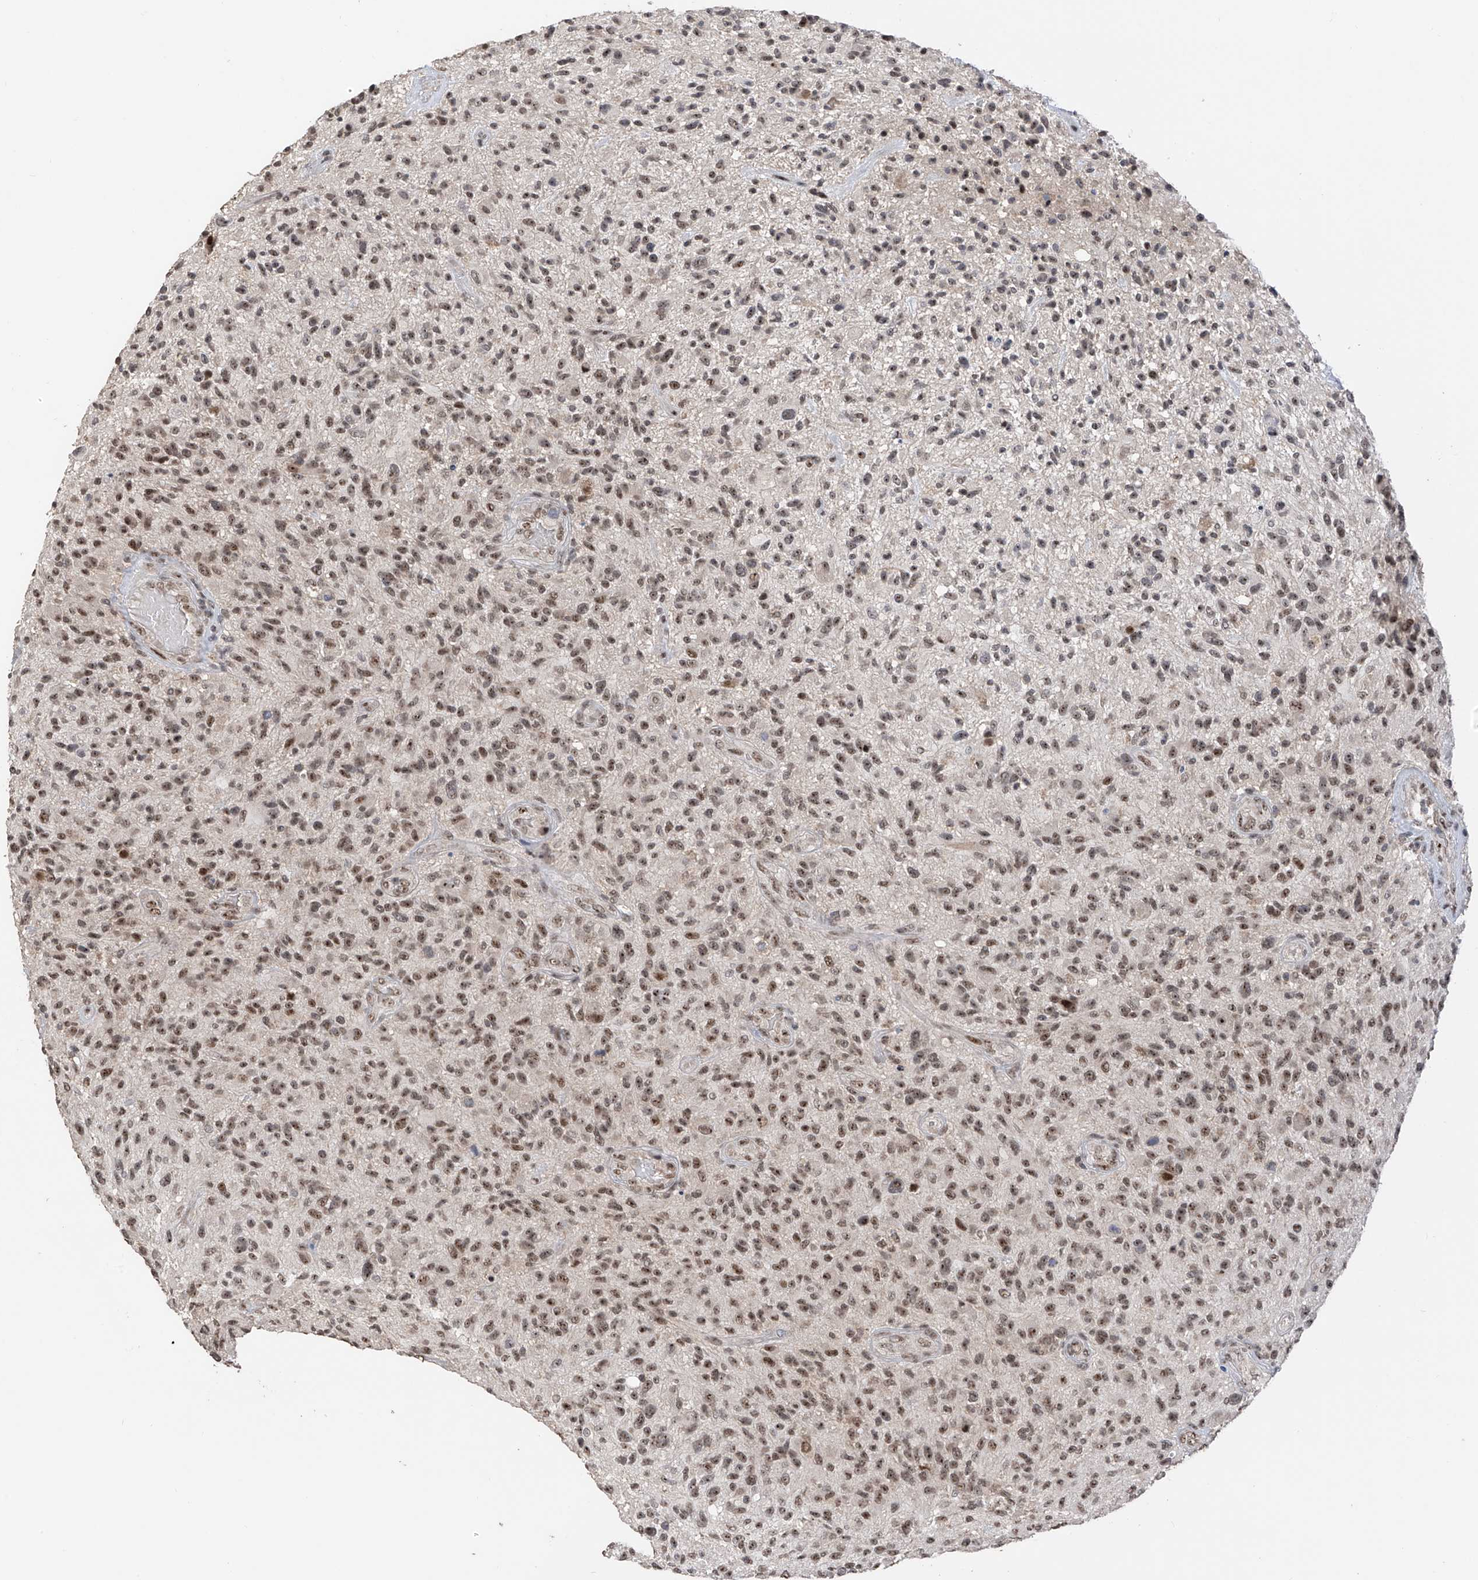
{"staining": {"intensity": "weak", "quantity": ">75%", "location": "nuclear"}, "tissue": "glioma", "cell_type": "Tumor cells", "image_type": "cancer", "snomed": [{"axis": "morphology", "description": "Glioma, malignant, High grade"}, {"axis": "topography", "description": "Brain"}], "caption": "Immunohistochemical staining of malignant high-grade glioma exhibits weak nuclear protein positivity in about >75% of tumor cells. The staining was performed using DAB to visualize the protein expression in brown, while the nuclei were stained in blue with hematoxylin (Magnification: 20x).", "gene": "C1orf131", "patient": {"sex": "male", "age": 47}}